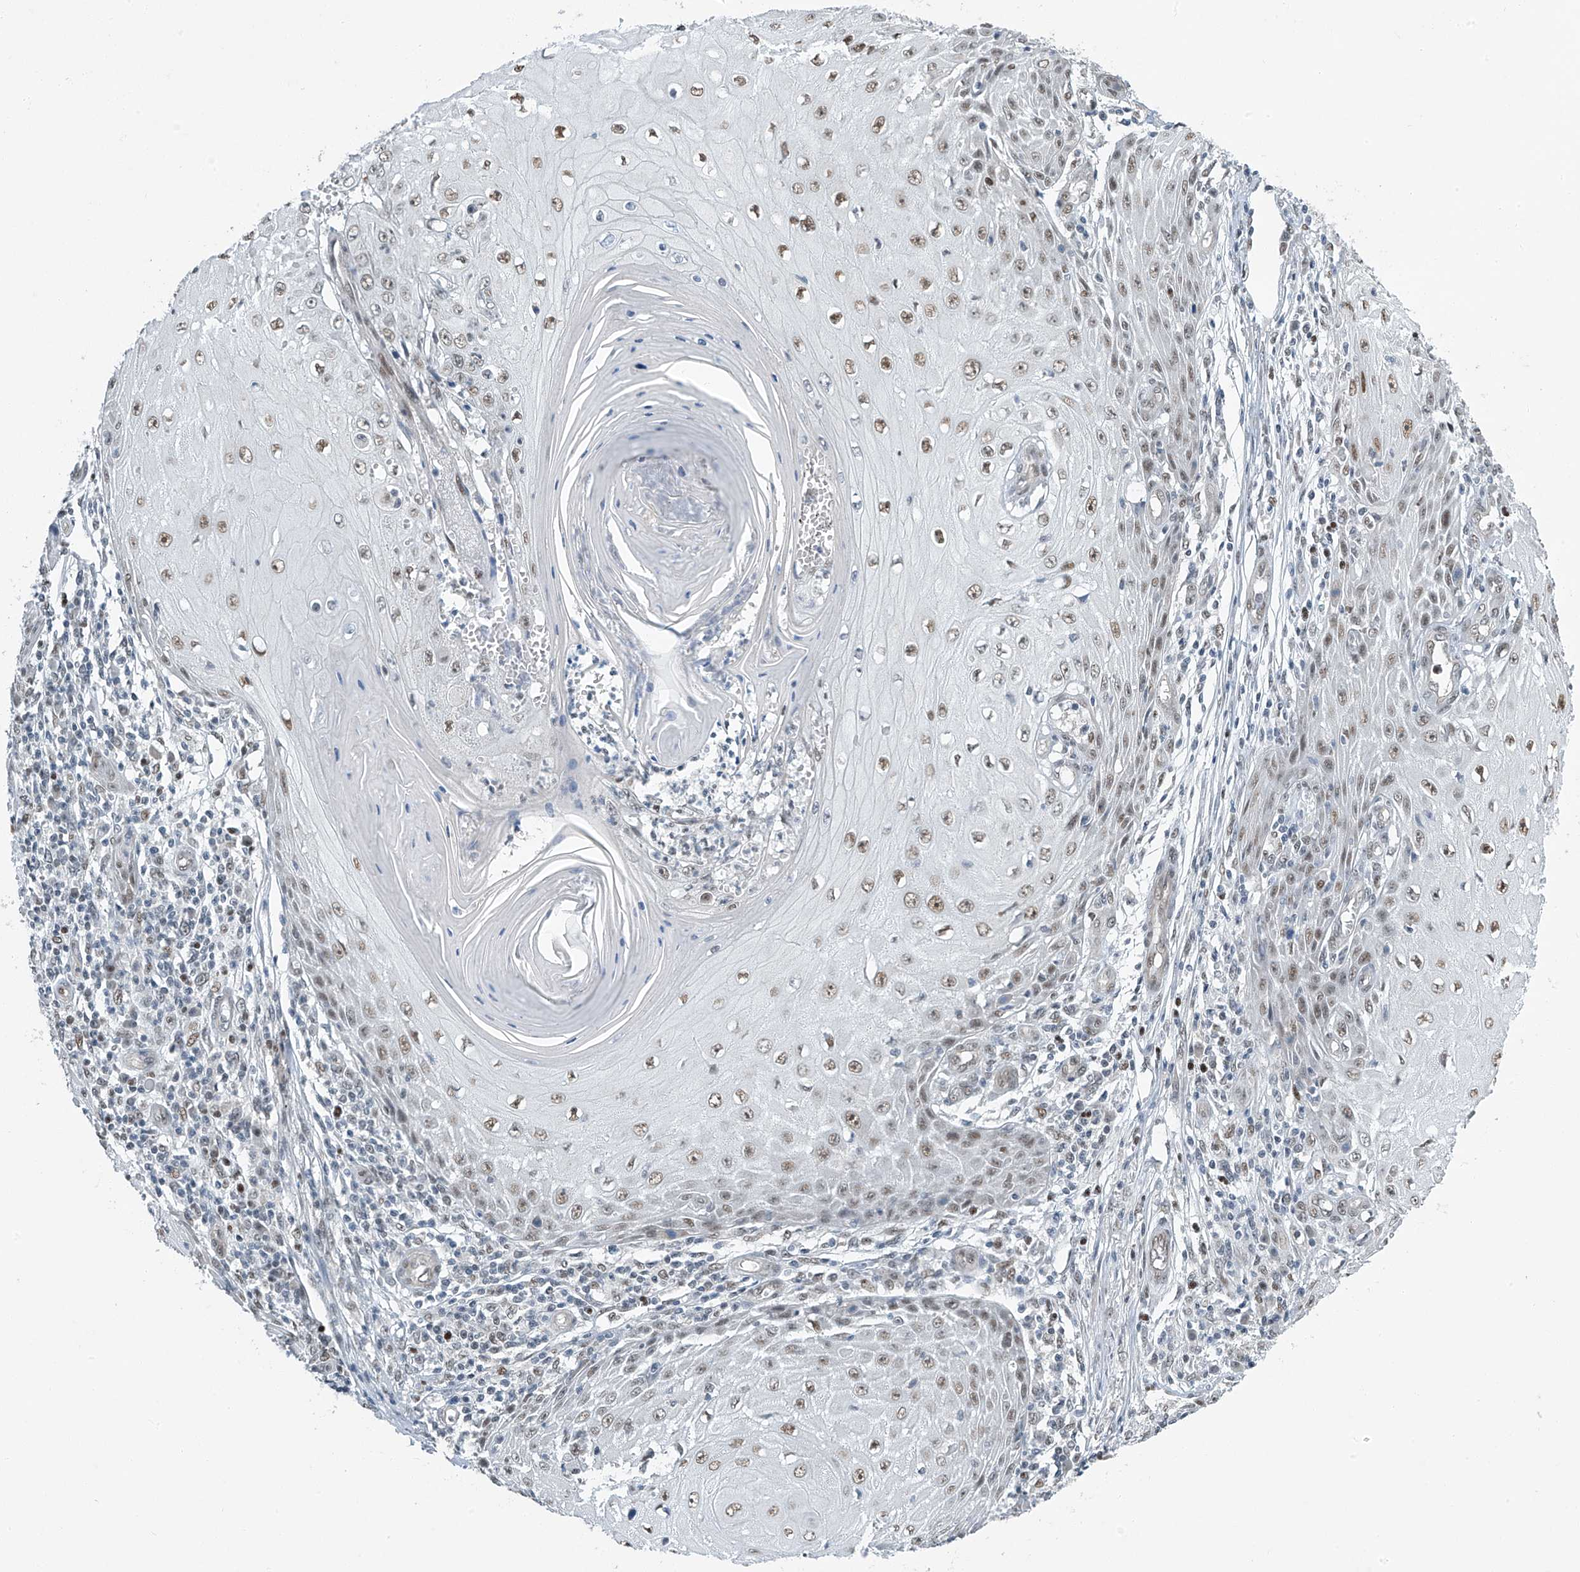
{"staining": {"intensity": "moderate", "quantity": ">75%", "location": "nuclear"}, "tissue": "skin cancer", "cell_type": "Tumor cells", "image_type": "cancer", "snomed": [{"axis": "morphology", "description": "Squamous cell carcinoma, NOS"}, {"axis": "topography", "description": "Skin"}], "caption": "Immunohistochemical staining of human squamous cell carcinoma (skin) exhibits moderate nuclear protein staining in about >75% of tumor cells.", "gene": "TAF8", "patient": {"sex": "female", "age": 73}}